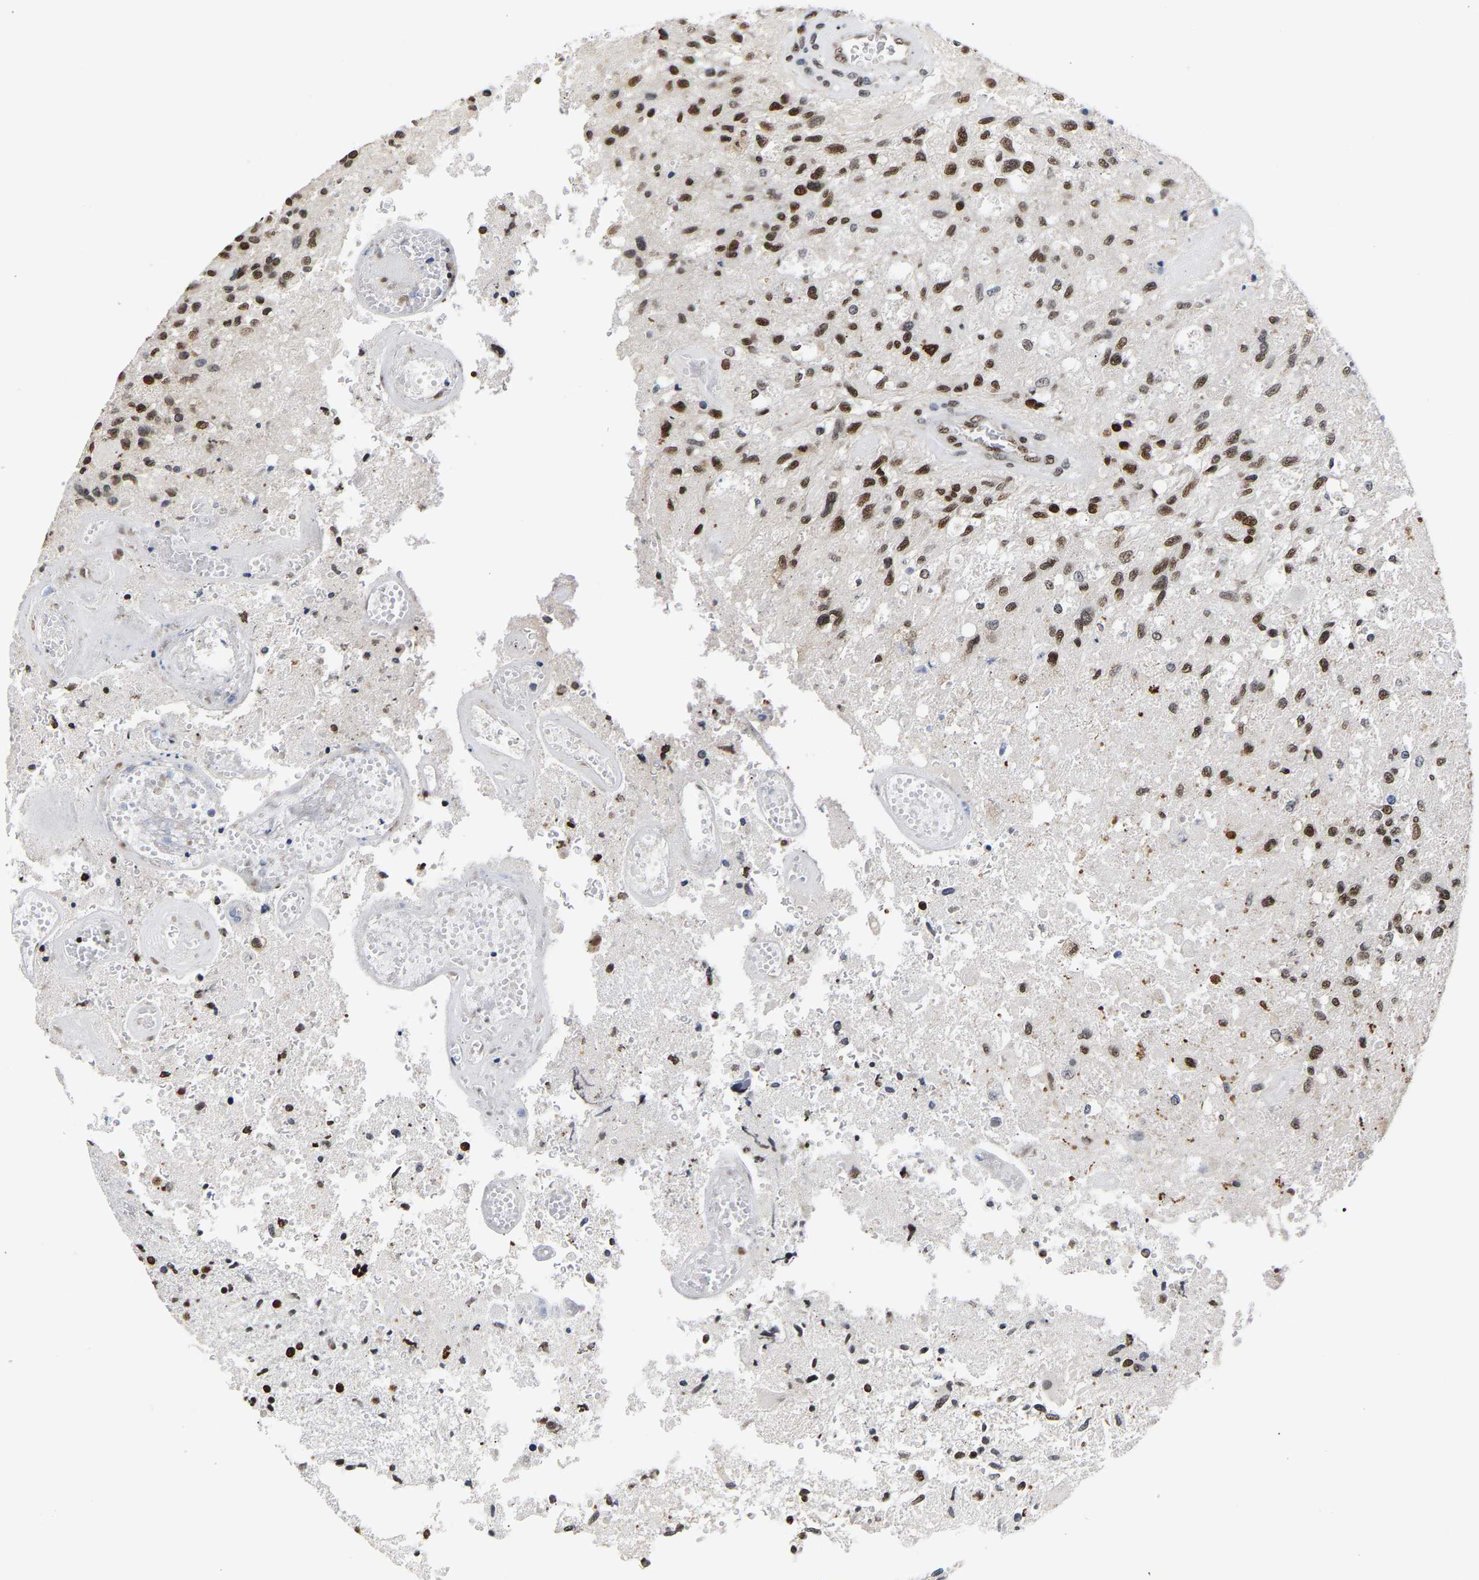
{"staining": {"intensity": "strong", "quantity": ">75%", "location": "nuclear"}, "tissue": "glioma", "cell_type": "Tumor cells", "image_type": "cancer", "snomed": [{"axis": "morphology", "description": "Normal tissue, NOS"}, {"axis": "morphology", "description": "Glioma, malignant, High grade"}, {"axis": "topography", "description": "Cerebral cortex"}], "caption": "Immunohistochemistry (IHC) image of glioma stained for a protein (brown), which shows high levels of strong nuclear positivity in about >75% of tumor cells.", "gene": "PSIP1", "patient": {"sex": "male", "age": 77}}